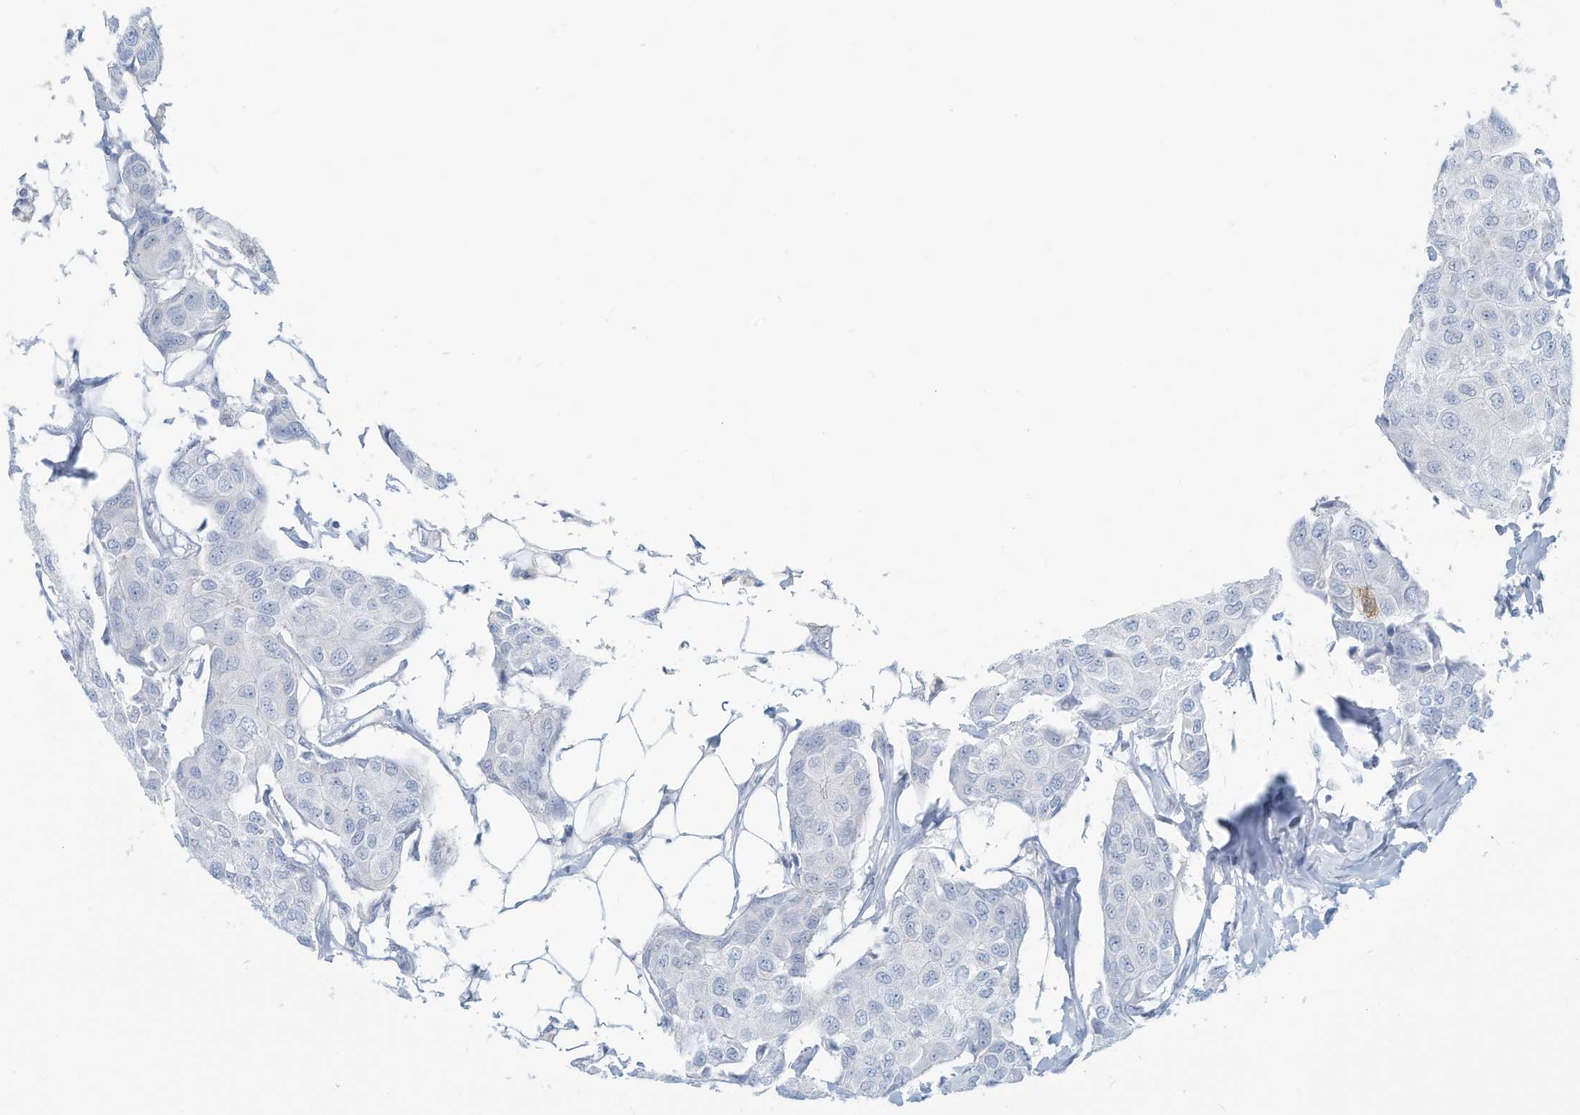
{"staining": {"intensity": "negative", "quantity": "none", "location": "none"}, "tissue": "breast cancer", "cell_type": "Tumor cells", "image_type": "cancer", "snomed": [{"axis": "morphology", "description": "Duct carcinoma"}, {"axis": "topography", "description": "Breast"}], "caption": "Tumor cells are negative for protein expression in human breast cancer.", "gene": "ERI2", "patient": {"sex": "female", "age": 80}}